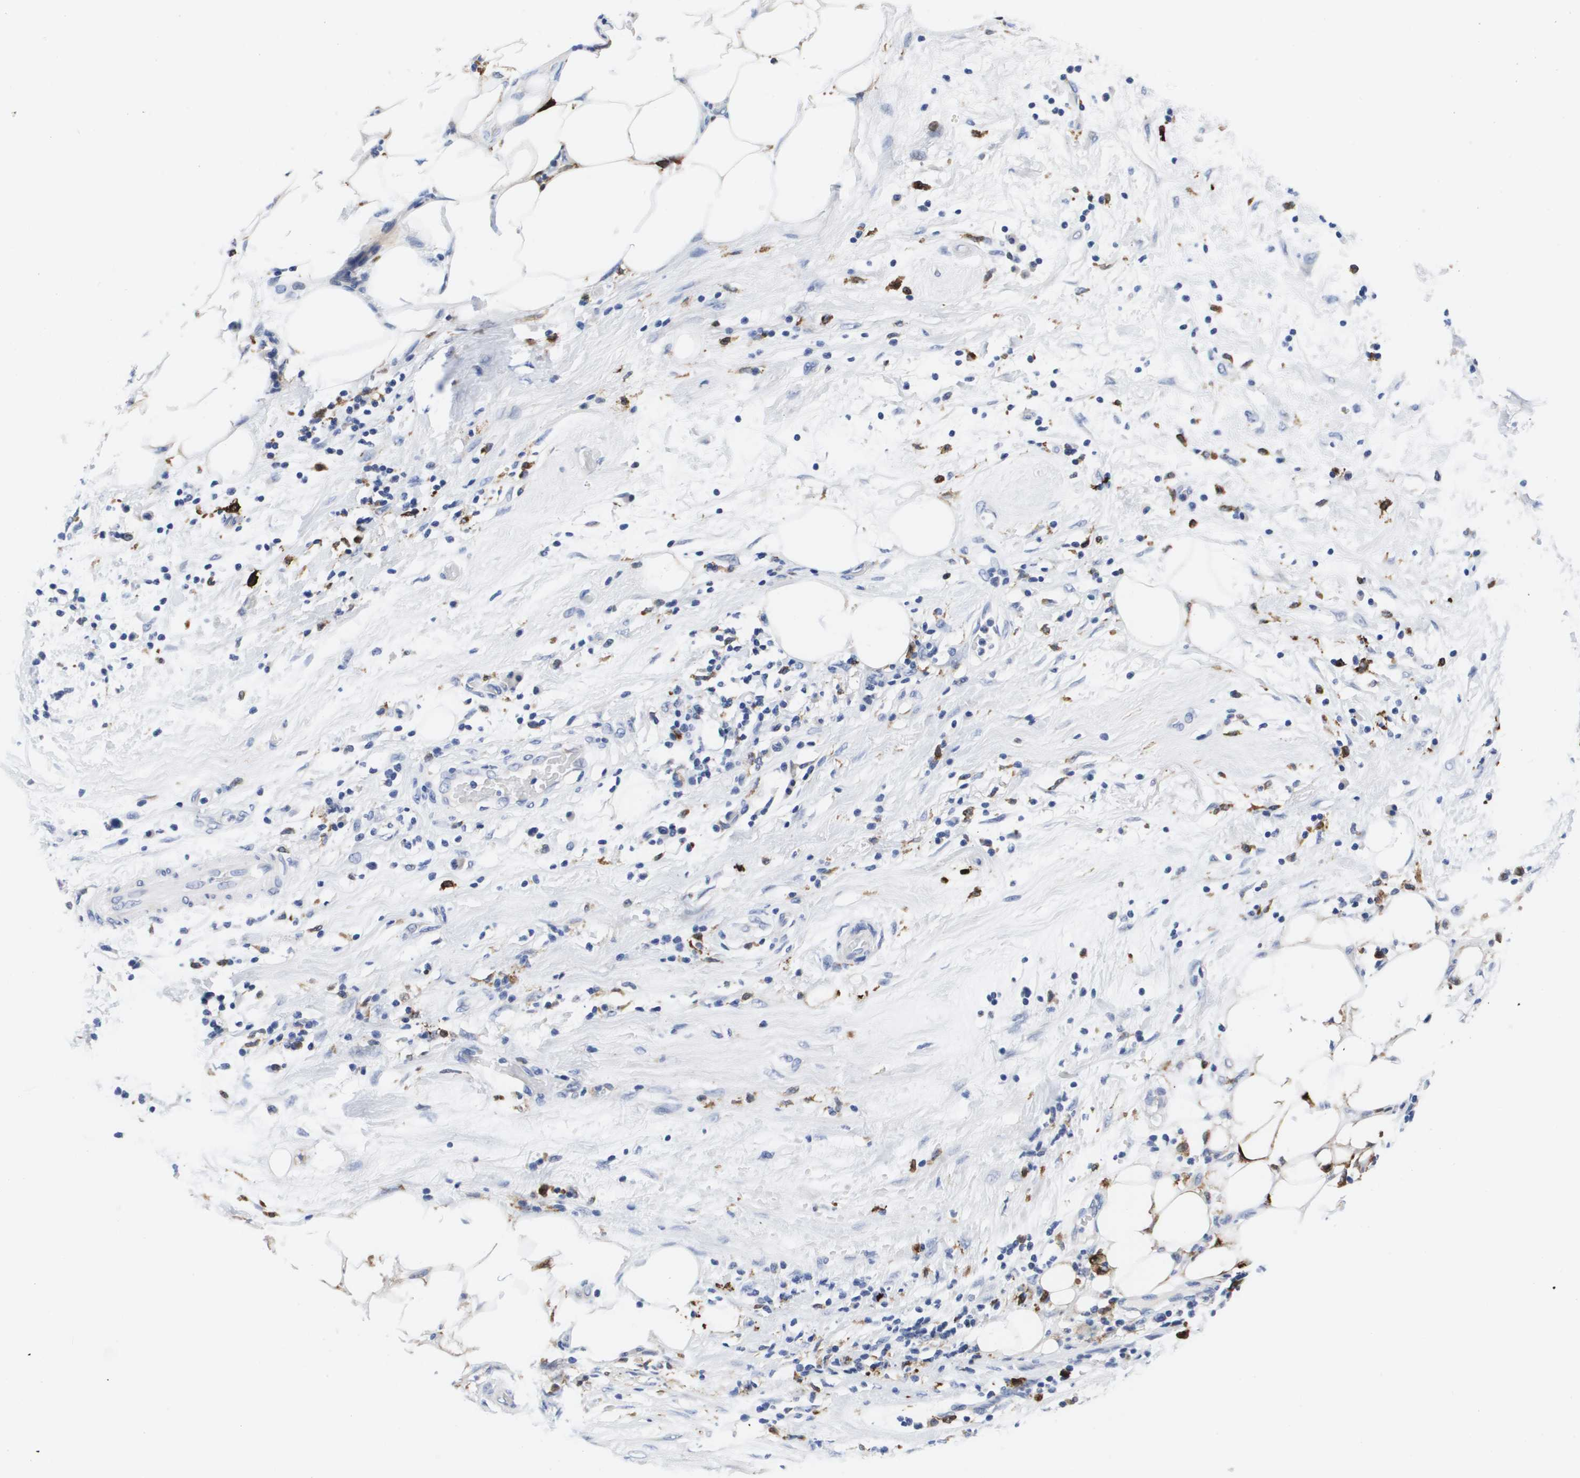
{"staining": {"intensity": "negative", "quantity": "none", "location": "none"}, "tissue": "pancreatic cancer", "cell_type": "Tumor cells", "image_type": "cancer", "snomed": [{"axis": "morphology", "description": "Adenocarcinoma, NOS"}, {"axis": "topography", "description": "Pancreas"}], "caption": "Adenocarcinoma (pancreatic) was stained to show a protein in brown. There is no significant staining in tumor cells.", "gene": "HMOX1", "patient": {"sex": "female", "age": 78}}